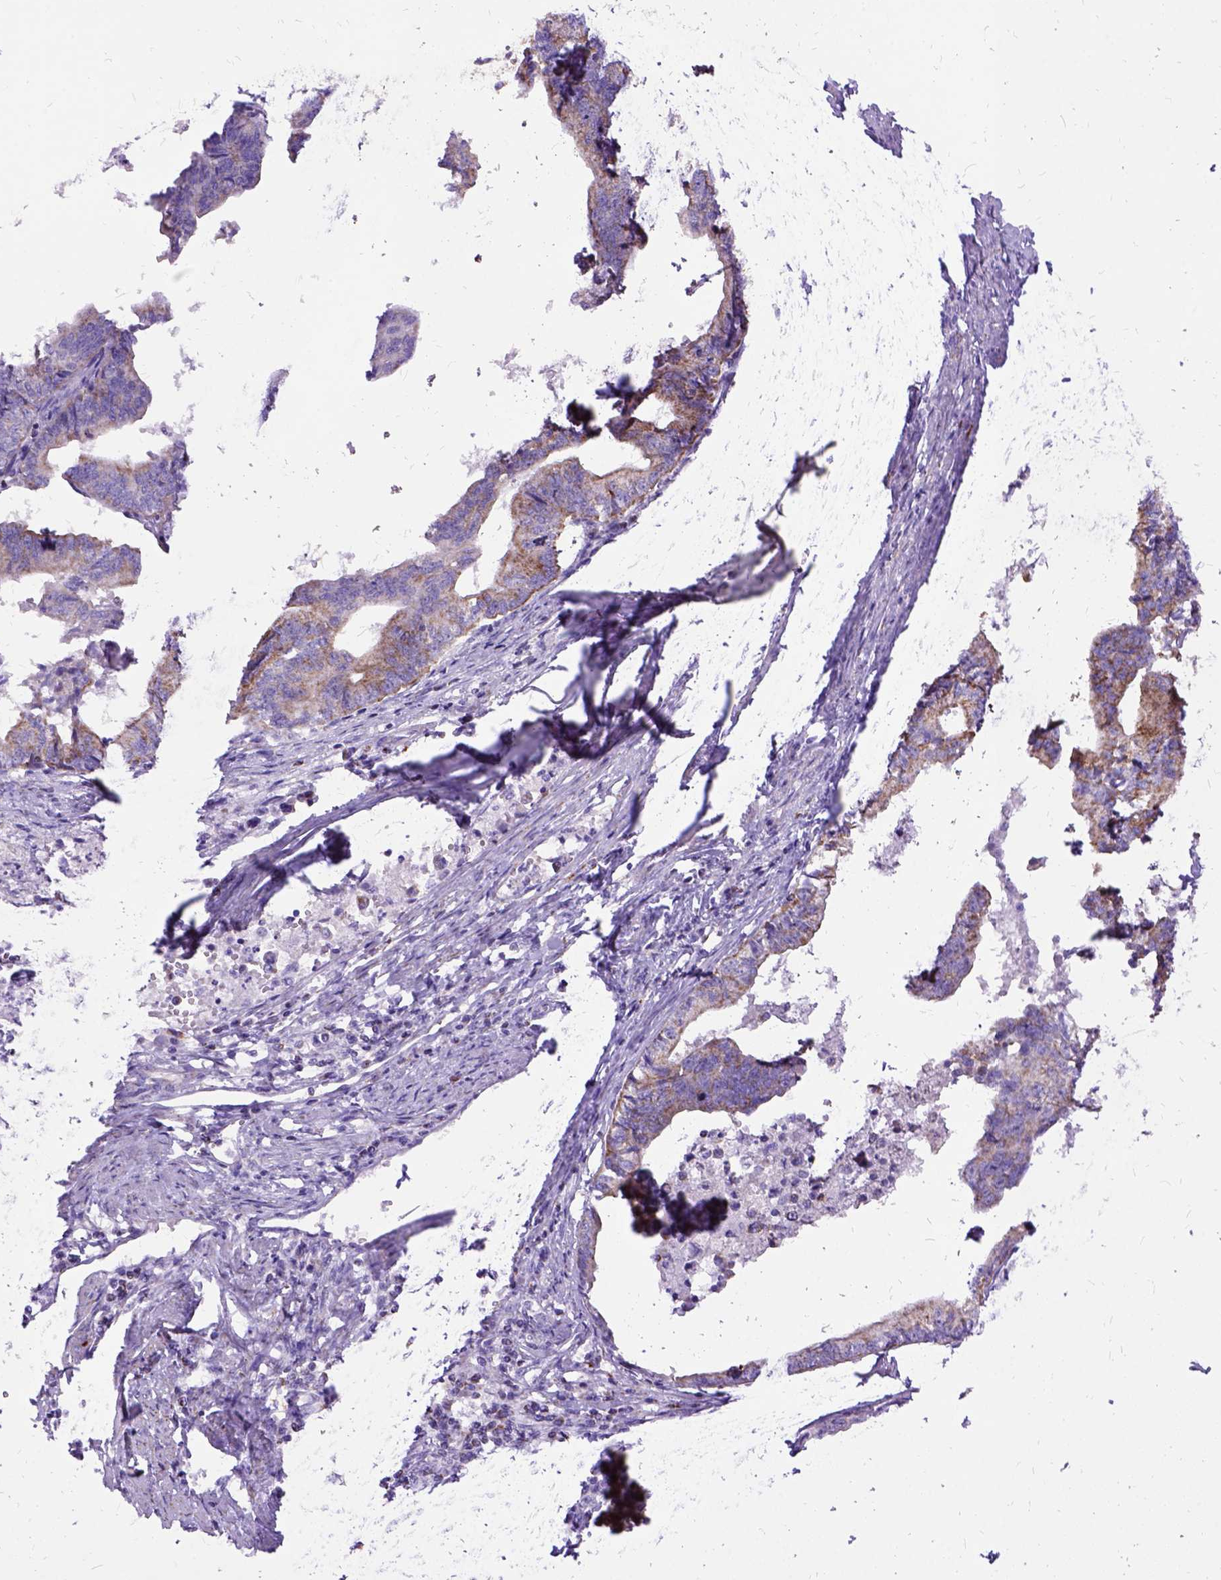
{"staining": {"intensity": "weak", "quantity": "25%-75%", "location": "cytoplasmic/membranous"}, "tissue": "endometrial cancer", "cell_type": "Tumor cells", "image_type": "cancer", "snomed": [{"axis": "morphology", "description": "Adenocarcinoma, NOS"}, {"axis": "topography", "description": "Endometrium"}], "caption": "Immunohistochemical staining of adenocarcinoma (endometrial) reveals weak cytoplasmic/membranous protein positivity in about 25%-75% of tumor cells. The protein of interest is stained brown, and the nuclei are stained in blue (DAB IHC with brightfield microscopy, high magnification).", "gene": "OXCT1", "patient": {"sex": "female", "age": 65}}